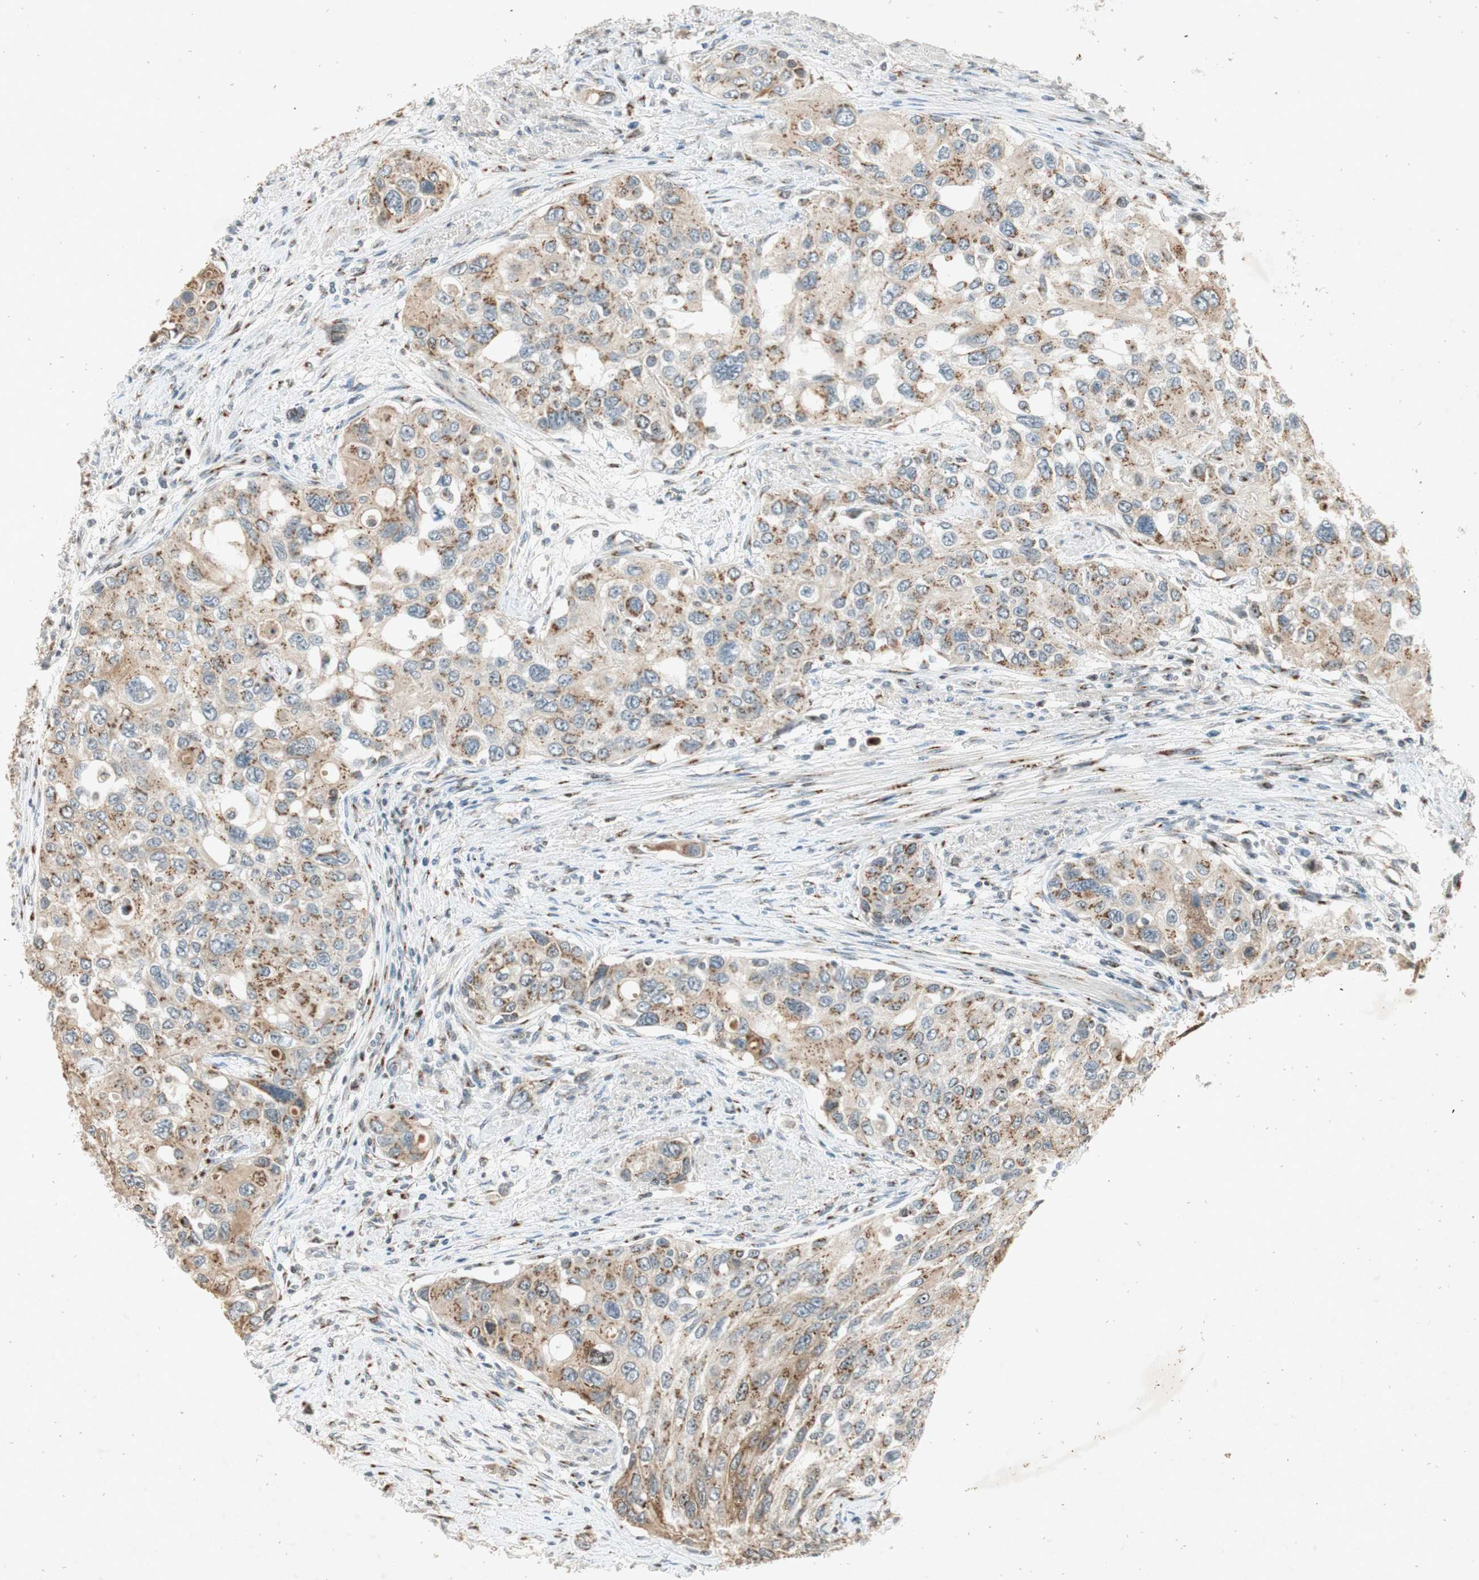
{"staining": {"intensity": "weak", "quantity": ">75%", "location": "cytoplasmic/membranous"}, "tissue": "urothelial cancer", "cell_type": "Tumor cells", "image_type": "cancer", "snomed": [{"axis": "morphology", "description": "Urothelial carcinoma, High grade"}, {"axis": "topography", "description": "Urinary bladder"}], "caption": "Weak cytoplasmic/membranous positivity is seen in about >75% of tumor cells in high-grade urothelial carcinoma.", "gene": "NEO1", "patient": {"sex": "female", "age": 56}}